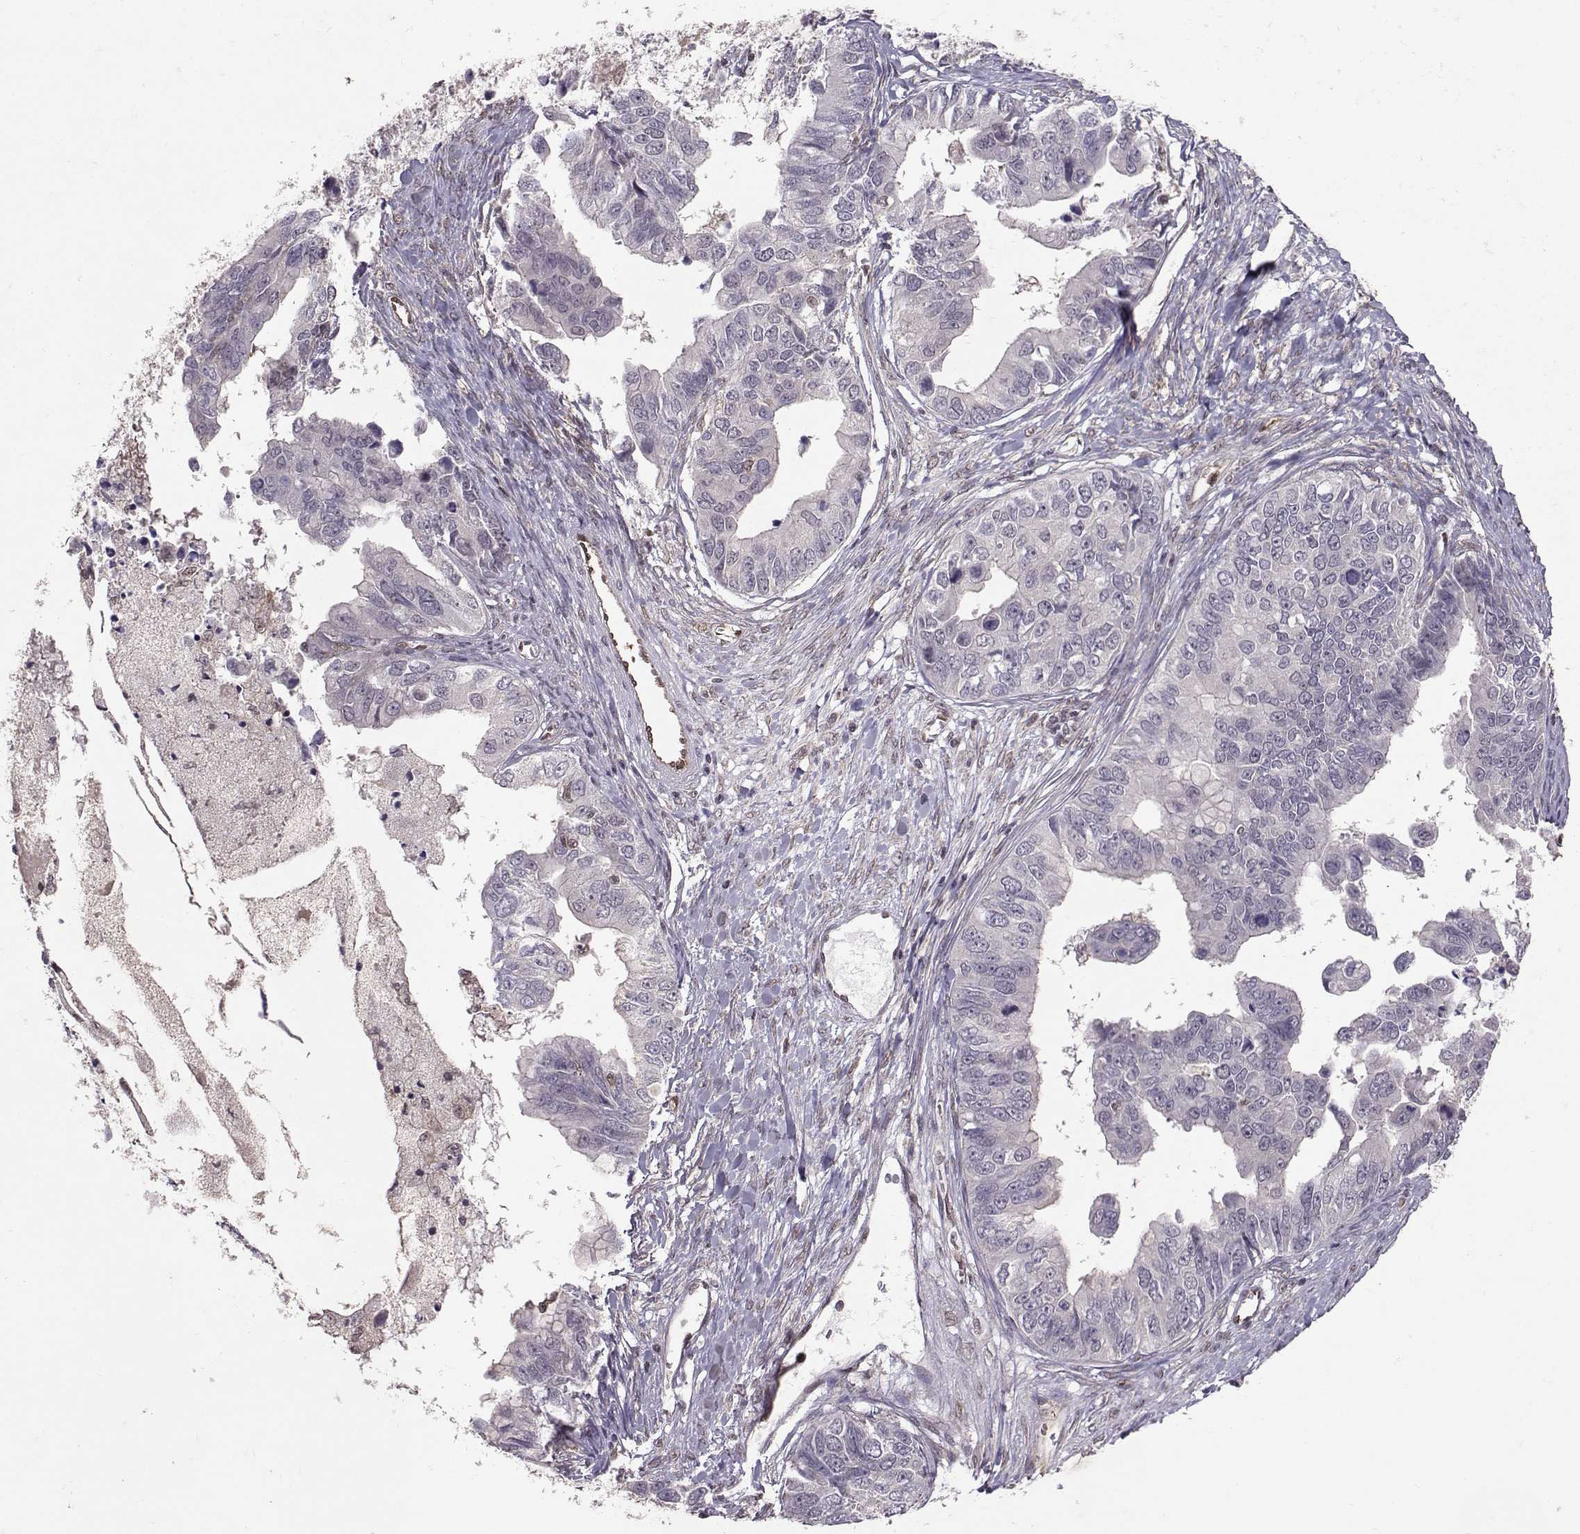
{"staining": {"intensity": "negative", "quantity": "none", "location": "none"}, "tissue": "ovarian cancer", "cell_type": "Tumor cells", "image_type": "cancer", "snomed": [{"axis": "morphology", "description": "Cystadenocarcinoma, mucinous, NOS"}, {"axis": "topography", "description": "Ovary"}], "caption": "An immunohistochemistry (IHC) photomicrograph of ovarian mucinous cystadenocarcinoma is shown. There is no staining in tumor cells of ovarian mucinous cystadenocarcinoma.", "gene": "PPP2R2A", "patient": {"sex": "female", "age": 76}}